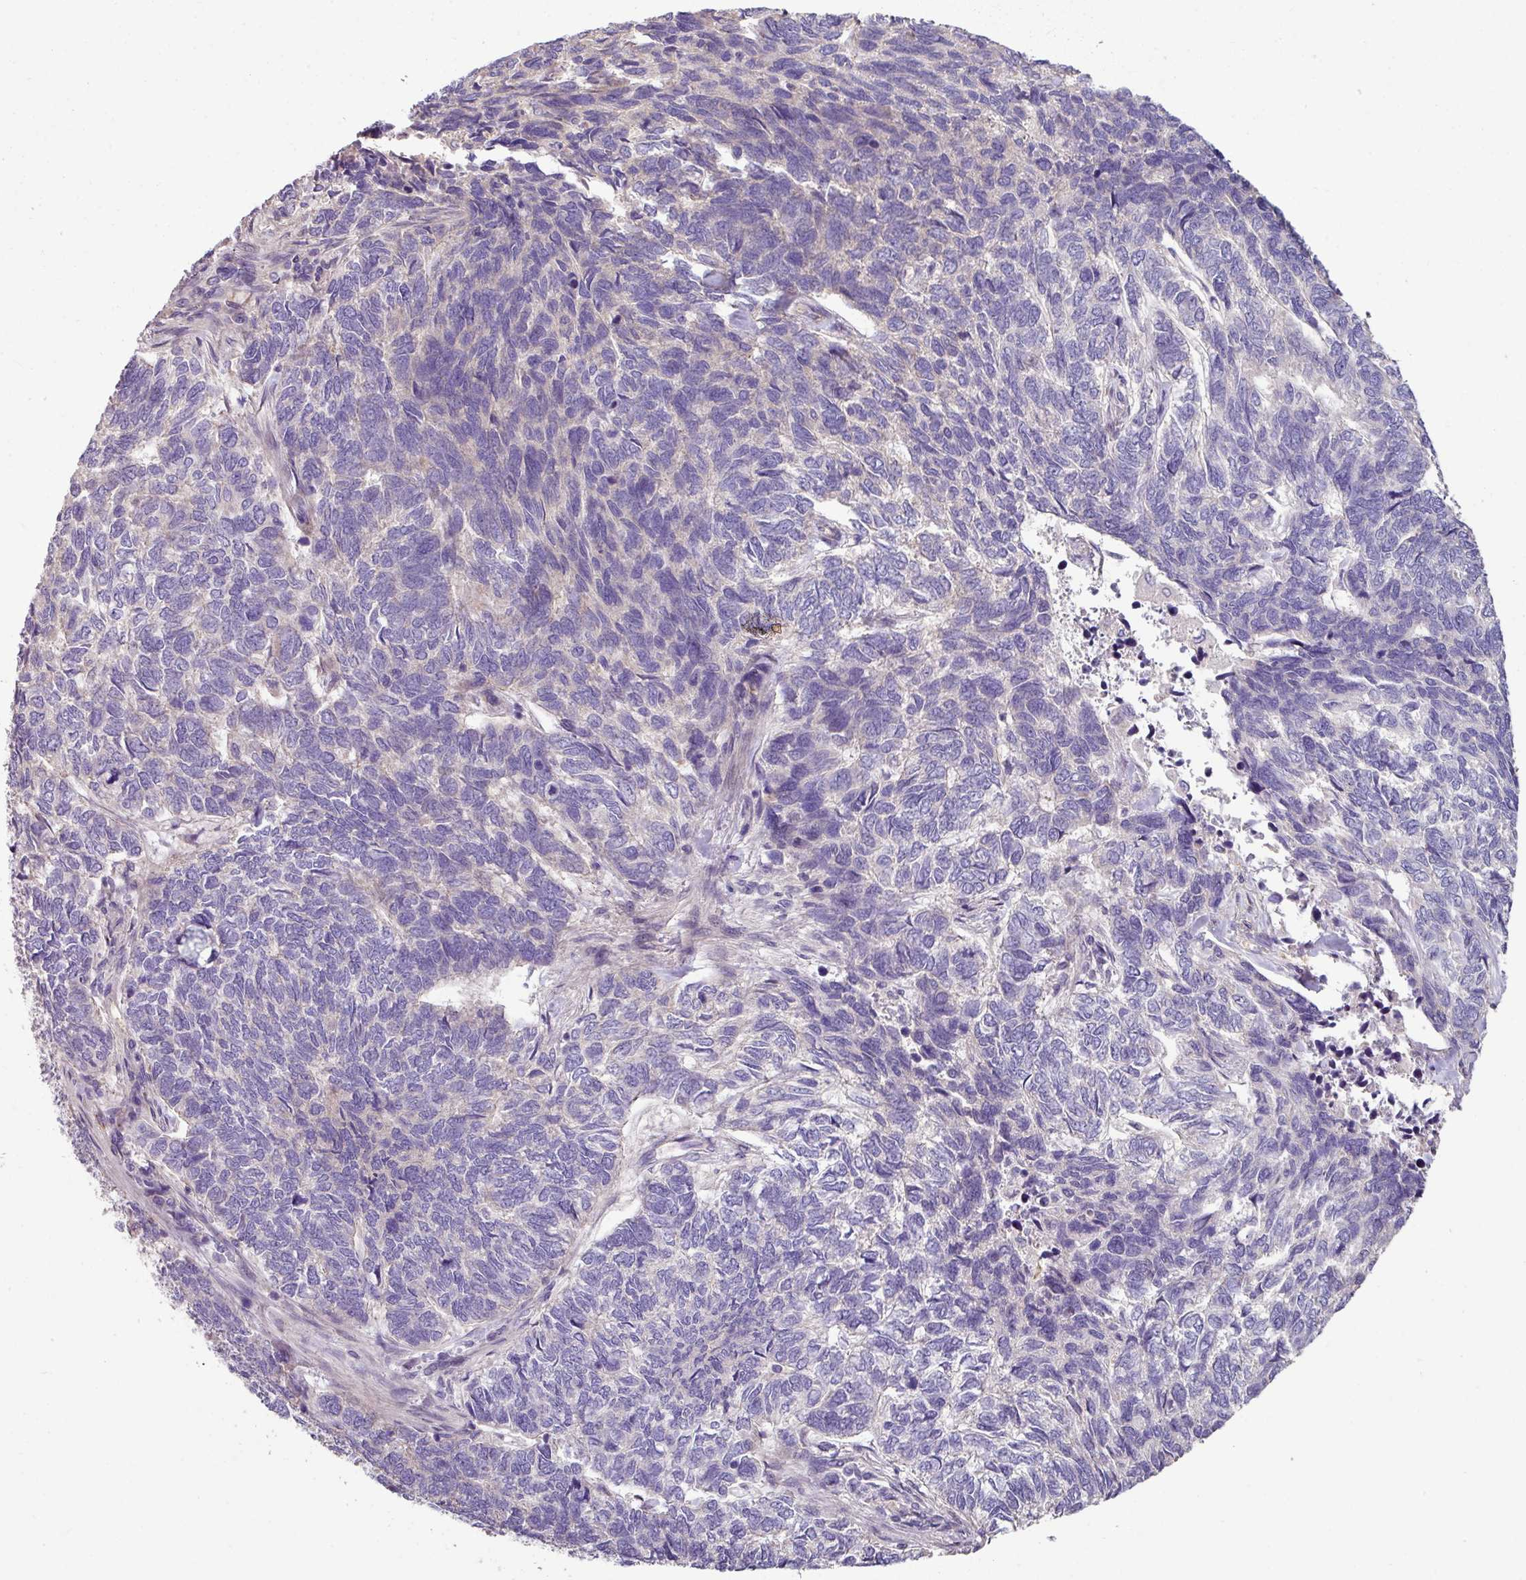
{"staining": {"intensity": "negative", "quantity": "none", "location": "none"}, "tissue": "skin cancer", "cell_type": "Tumor cells", "image_type": "cancer", "snomed": [{"axis": "morphology", "description": "Basal cell carcinoma"}, {"axis": "topography", "description": "Skin"}], "caption": "Tumor cells are negative for brown protein staining in skin cancer (basal cell carcinoma).", "gene": "LRRC9", "patient": {"sex": "female", "age": 65}}